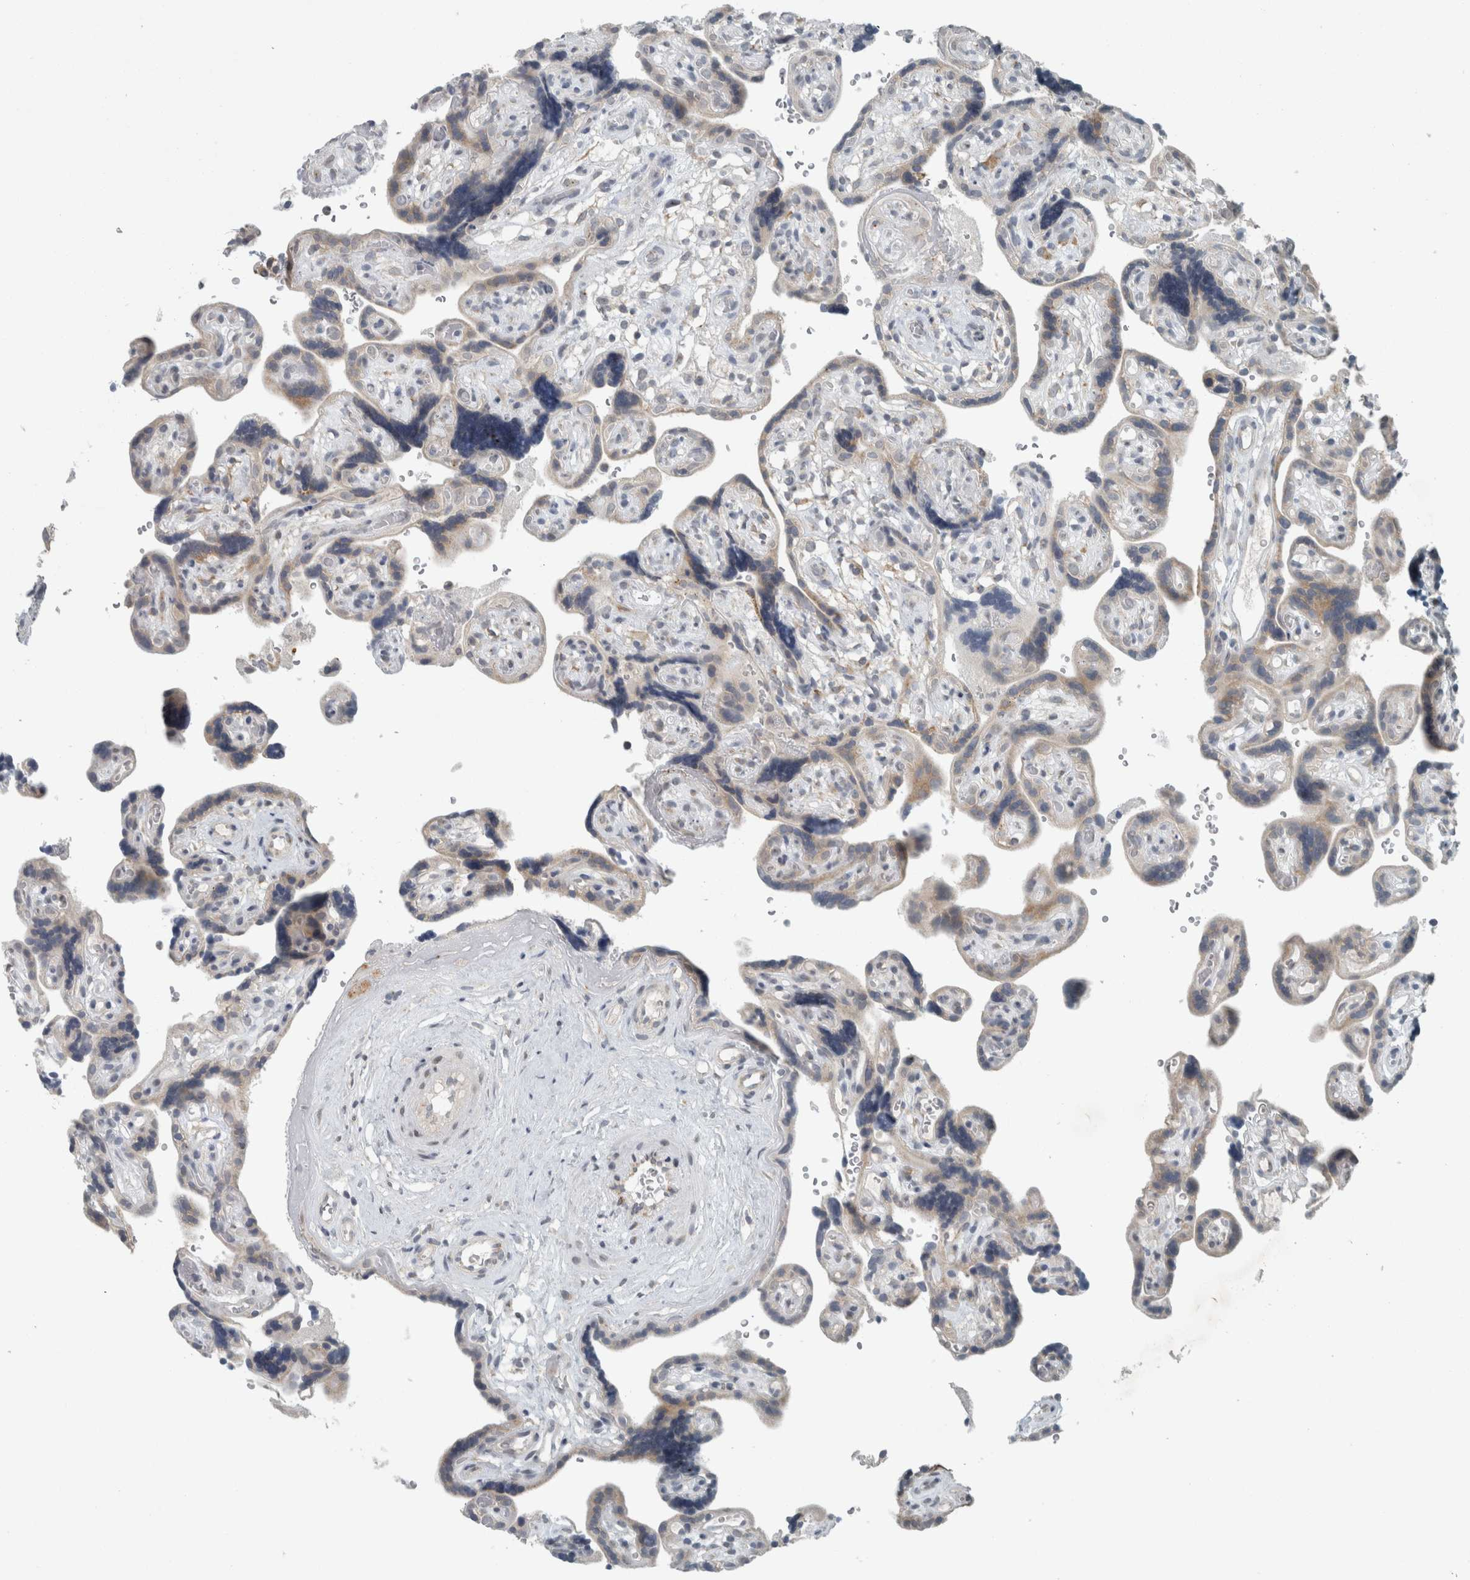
{"staining": {"intensity": "strong", "quantity": ">75%", "location": "cytoplasmic/membranous"}, "tissue": "placenta", "cell_type": "Decidual cells", "image_type": "normal", "snomed": [{"axis": "morphology", "description": "Normal tissue, NOS"}, {"axis": "topography", "description": "Placenta"}], "caption": "Human placenta stained for a protein (brown) displays strong cytoplasmic/membranous positive expression in approximately >75% of decidual cells.", "gene": "KIF1C", "patient": {"sex": "female", "age": 30}}